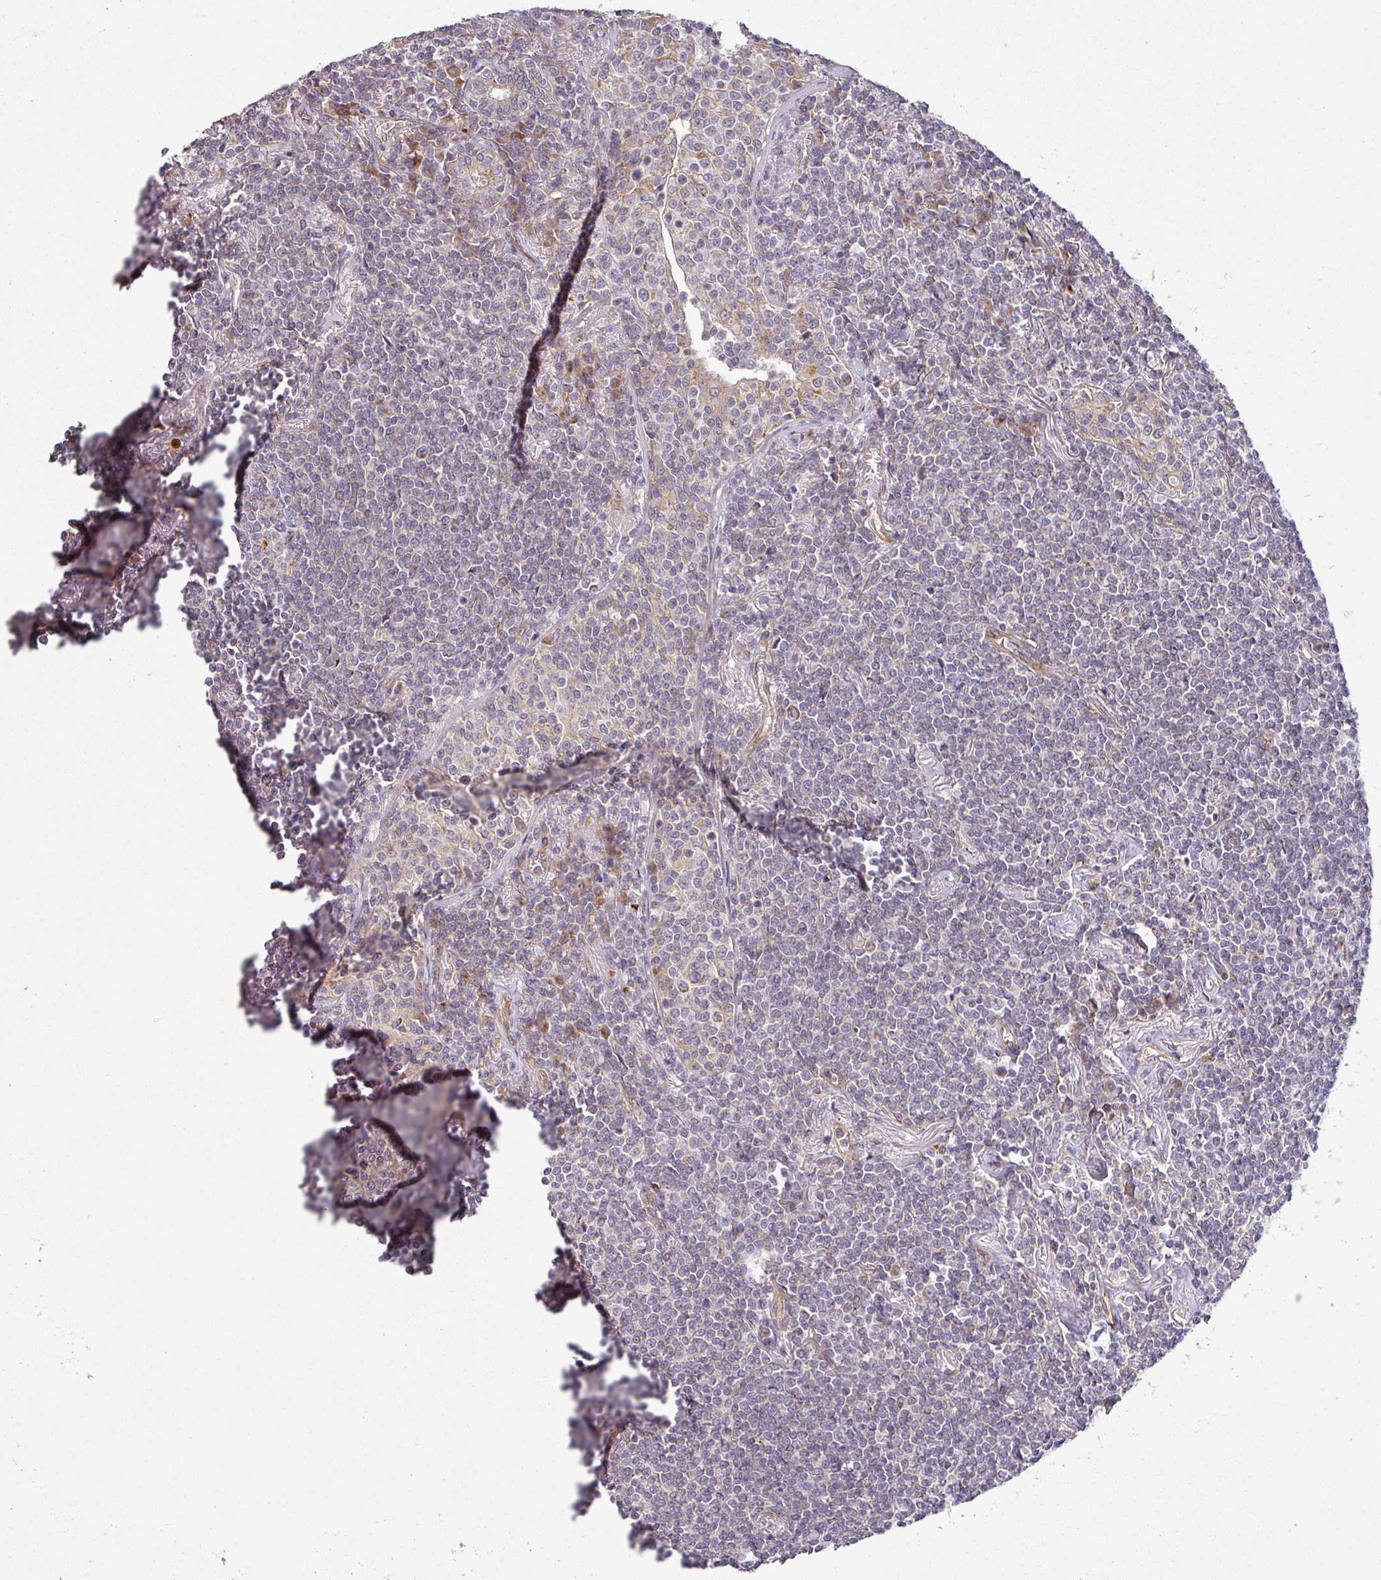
{"staining": {"intensity": "weak", "quantity": "<25%", "location": "cytoplasmic/membranous"}, "tissue": "lymphoma", "cell_type": "Tumor cells", "image_type": "cancer", "snomed": [{"axis": "morphology", "description": "Malignant lymphoma, non-Hodgkin's type, Low grade"}, {"axis": "topography", "description": "Lung"}], "caption": "Lymphoma stained for a protein using immunohistochemistry (IHC) reveals no staining tumor cells.", "gene": "TIMMDC1", "patient": {"sex": "female", "age": 71}}